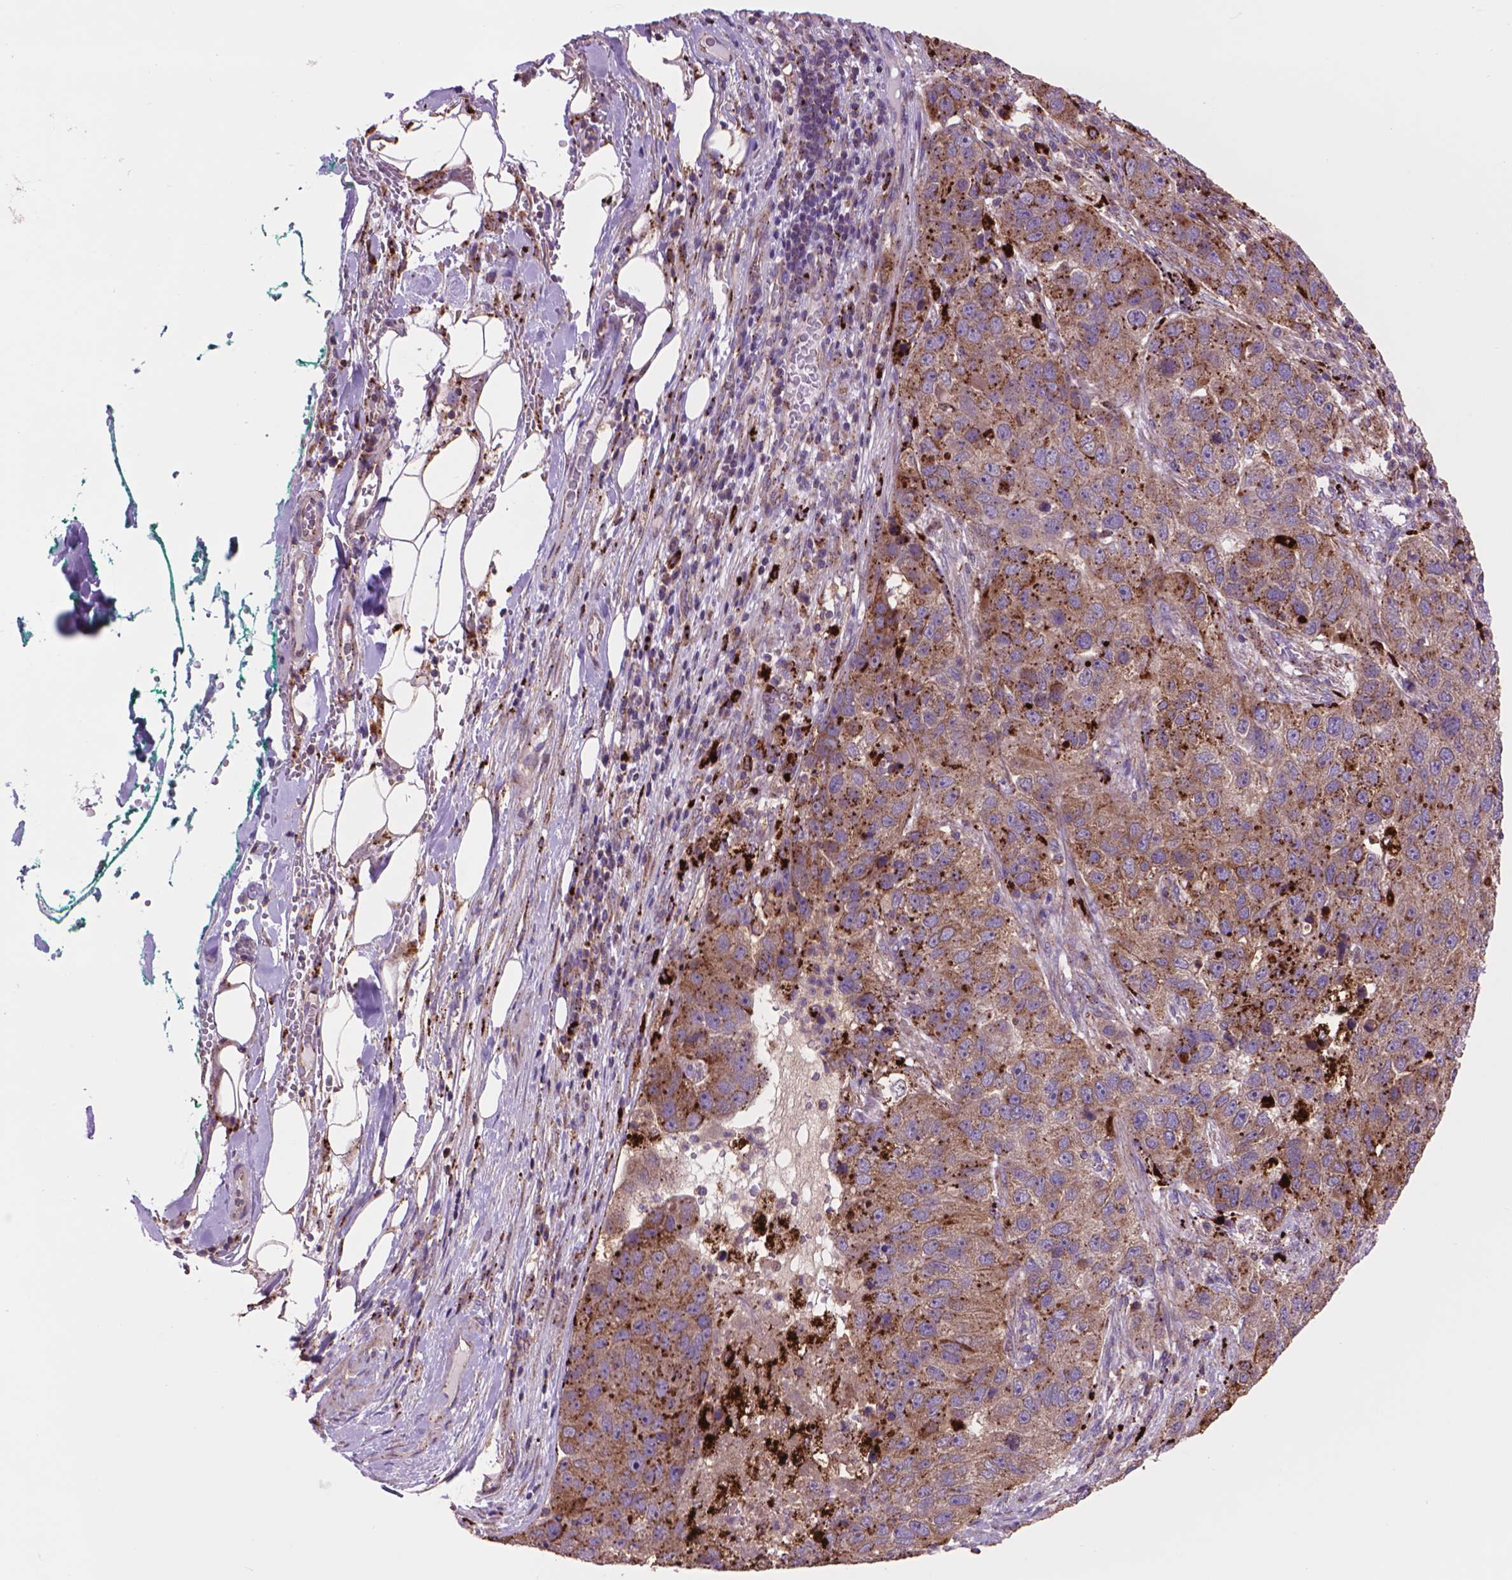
{"staining": {"intensity": "strong", "quantity": "25%-75%", "location": "cytoplasmic/membranous"}, "tissue": "pancreatic cancer", "cell_type": "Tumor cells", "image_type": "cancer", "snomed": [{"axis": "morphology", "description": "Adenocarcinoma, NOS"}, {"axis": "topography", "description": "Pancreas"}], "caption": "An image of adenocarcinoma (pancreatic) stained for a protein reveals strong cytoplasmic/membranous brown staining in tumor cells.", "gene": "GLB1", "patient": {"sex": "female", "age": 61}}